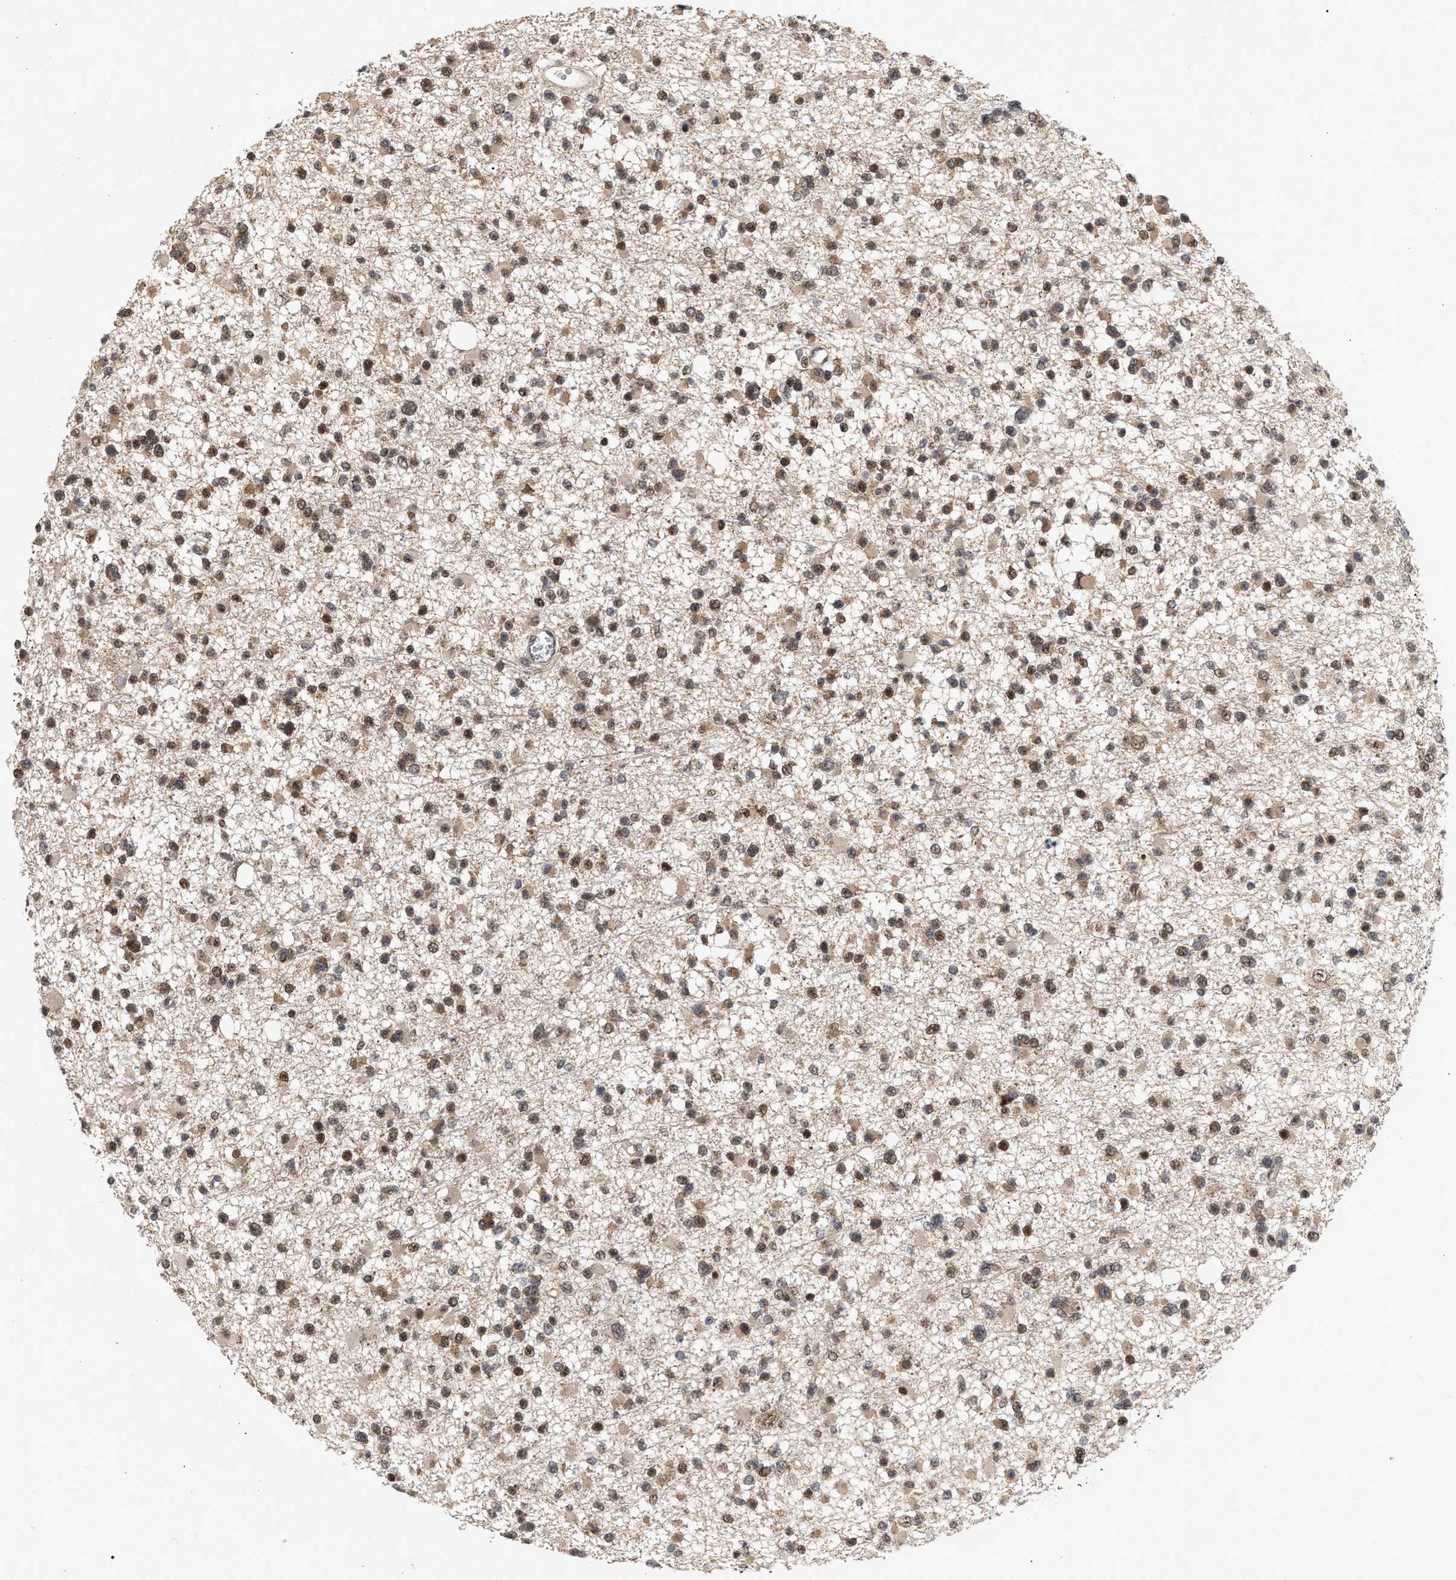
{"staining": {"intensity": "weak", "quantity": ">75%", "location": "cytoplasmic/membranous,nuclear"}, "tissue": "glioma", "cell_type": "Tumor cells", "image_type": "cancer", "snomed": [{"axis": "morphology", "description": "Glioma, malignant, Low grade"}, {"axis": "topography", "description": "Brain"}], "caption": "Immunohistochemistry staining of glioma, which reveals low levels of weak cytoplasmic/membranous and nuclear positivity in about >75% of tumor cells indicating weak cytoplasmic/membranous and nuclear protein staining. The staining was performed using DAB (3,3'-diaminobenzidine) (brown) for protein detection and nuclei were counterstained in hematoxylin (blue).", "gene": "MKNK2", "patient": {"sex": "female", "age": 22}}